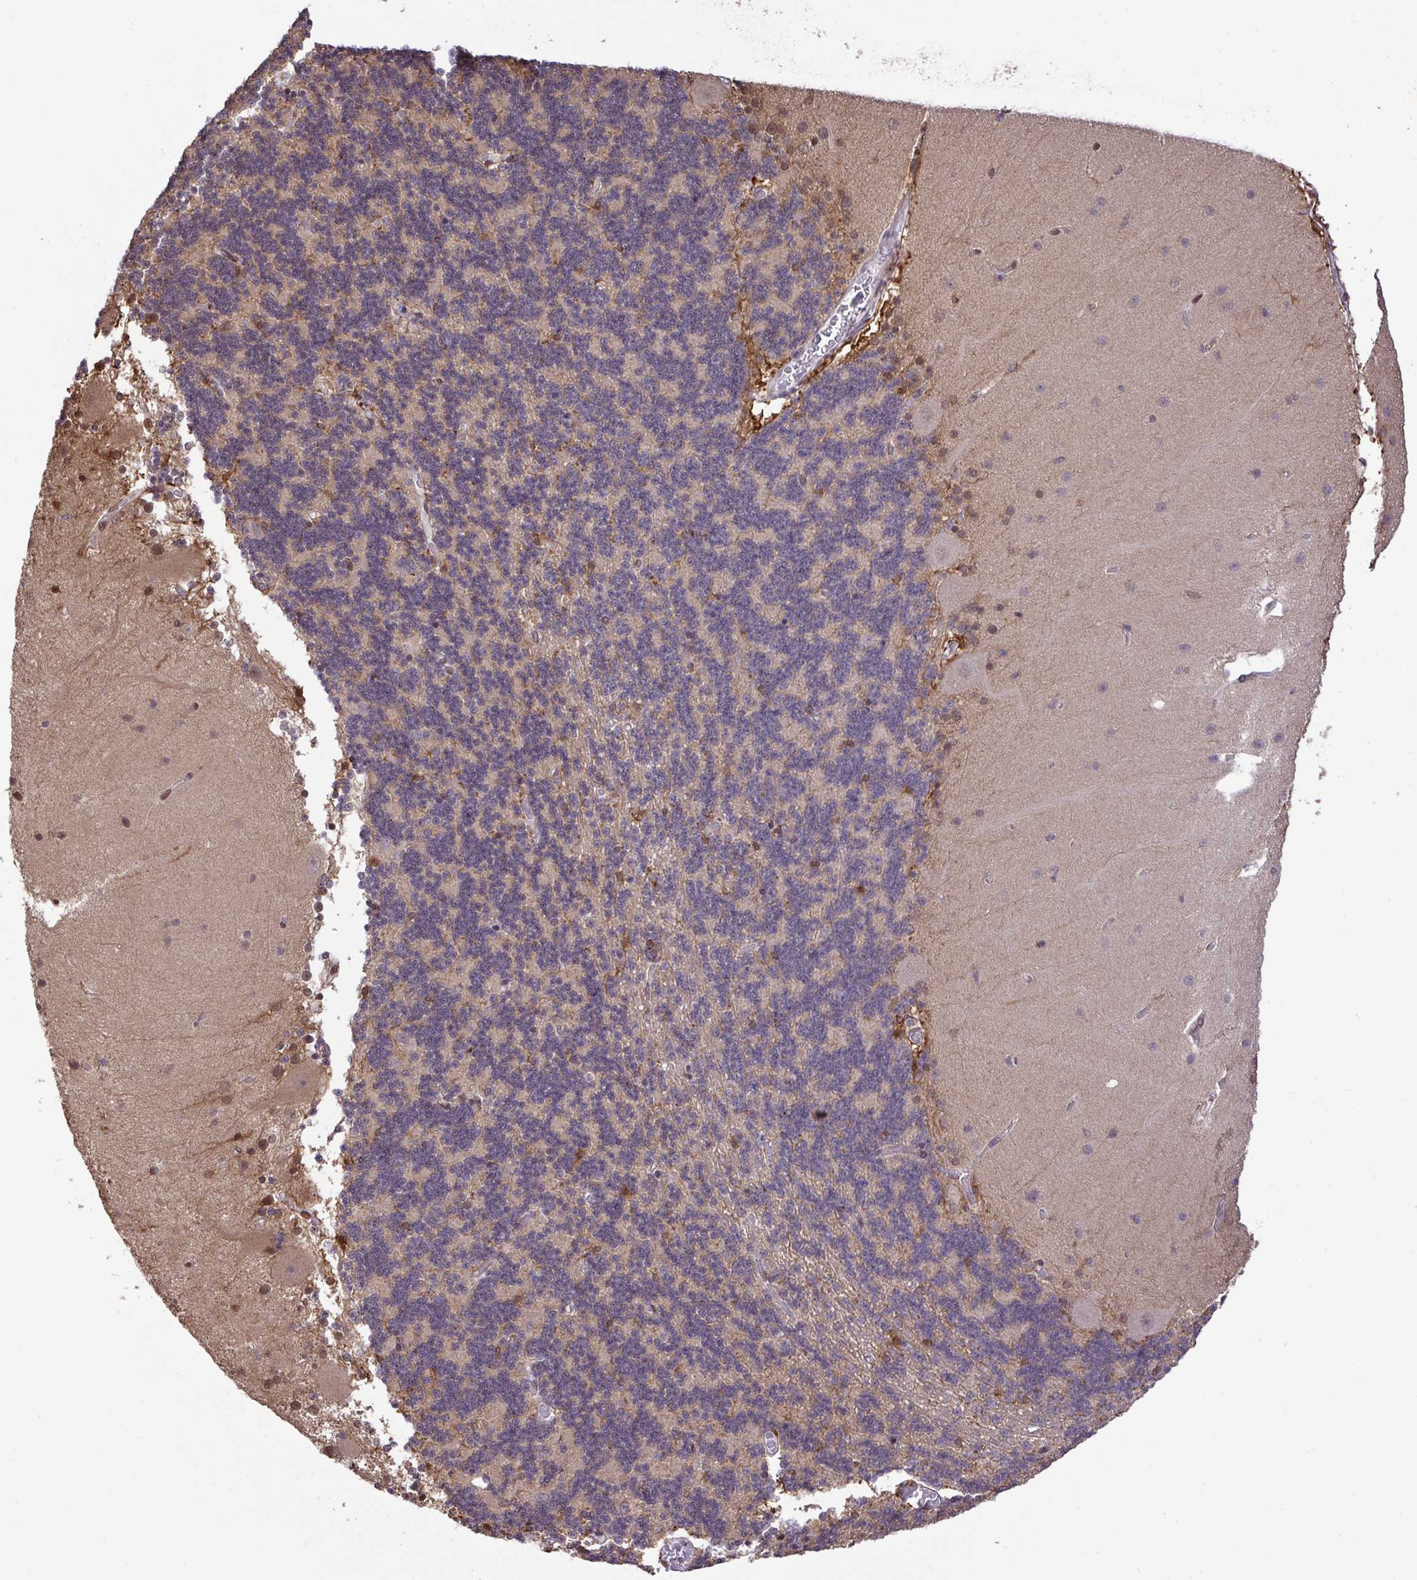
{"staining": {"intensity": "moderate", "quantity": "<25%", "location": "cytoplasmic/membranous"}, "tissue": "cerebellum", "cell_type": "Cells in granular layer", "image_type": "normal", "snomed": [{"axis": "morphology", "description": "Normal tissue, NOS"}, {"axis": "topography", "description": "Cerebellum"}], "caption": "Immunohistochemical staining of benign cerebellum displays <25% levels of moderate cytoplasmic/membranous protein staining in approximately <25% of cells in granular layer. (brown staining indicates protein expression, while blue staining denotes nuclei).", "gene": "C12orf57", "patient": {"sex": "female", "age": 54}}